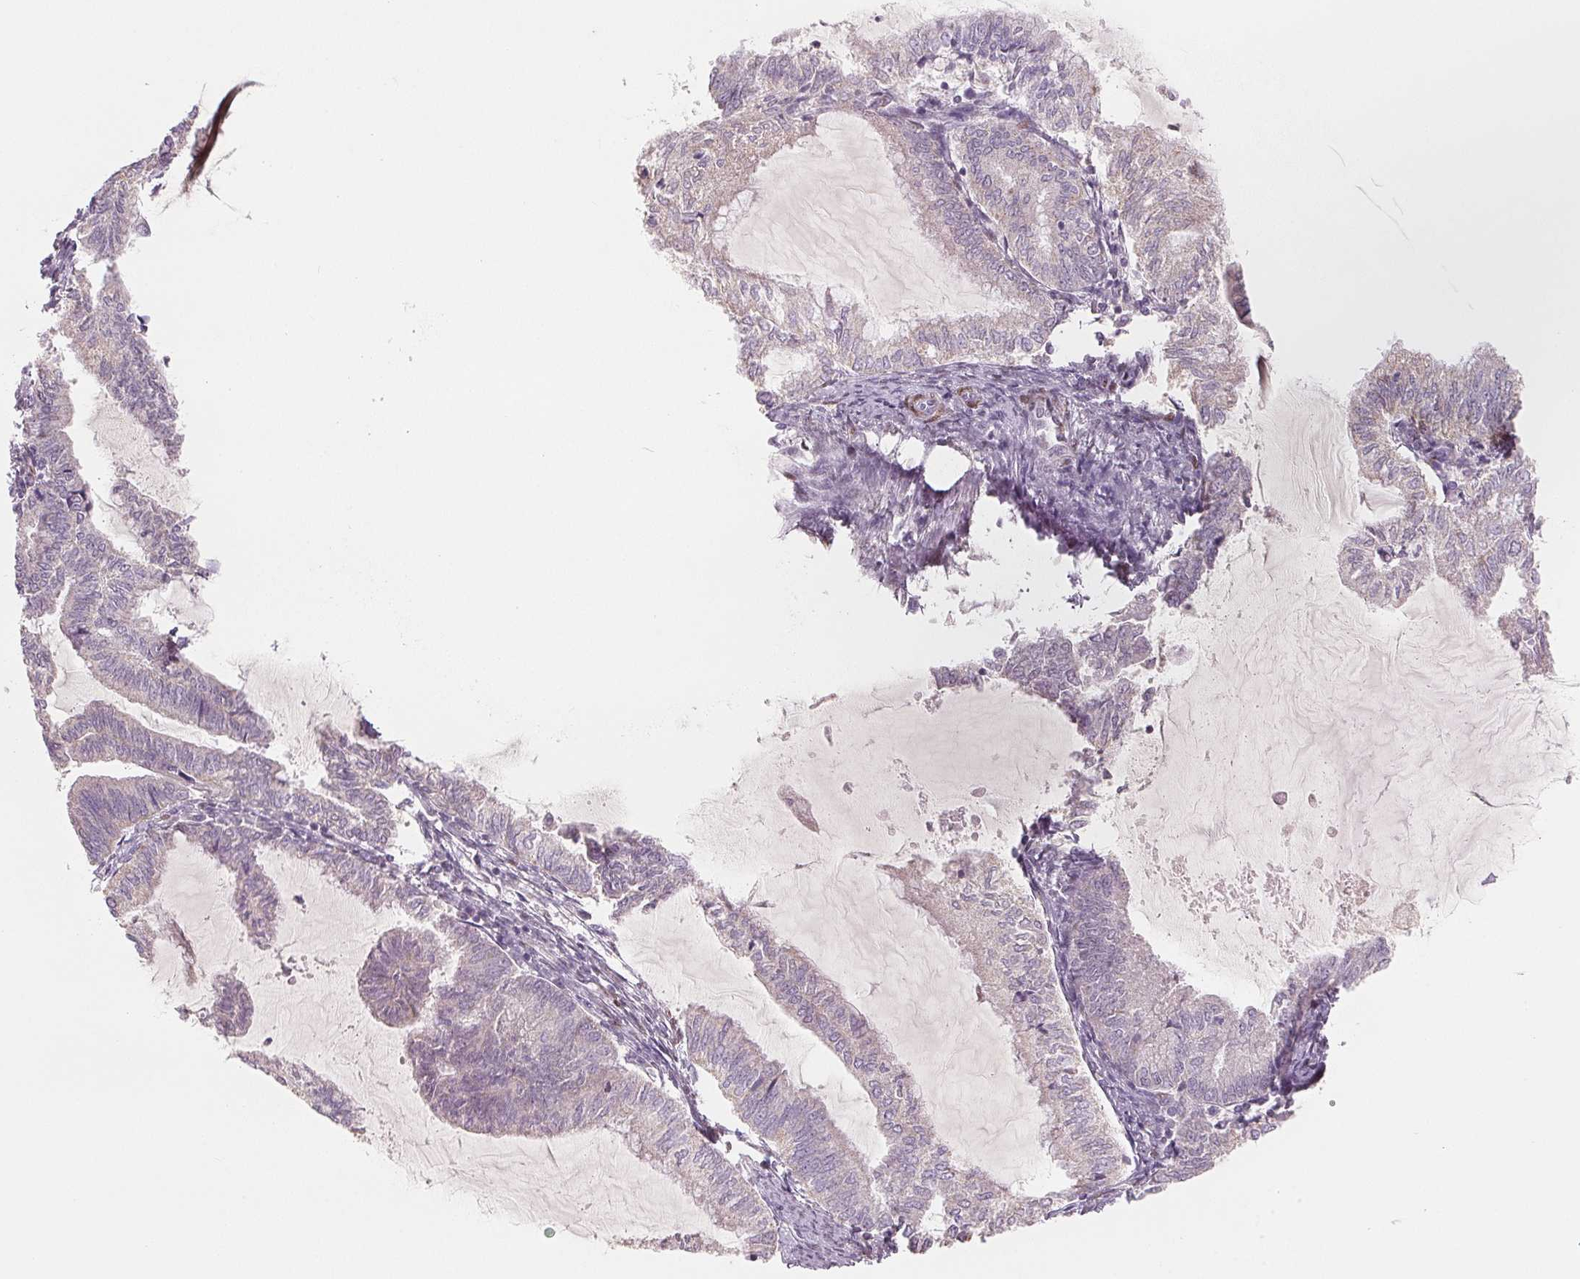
{"staining": {"intensity": "negative", "quantity": "none", "location": "none"}, "tissue": "endometrial cancer", "cell_type": "Tumor cells", "image_type": "cancer", "snomed": [{"axis": "morphology", "description": "Adenocarcinoma, NOS"}, {"axis": "topography", "description": "Endometrium"}], "caption": "Photomicrograph shows no significant protein positivity in tumor cells of endometrial cancer. (DAB IHC, high magnification).", "gene": "SMARCD3", "patient": {"sex": "female", "age": 79}}